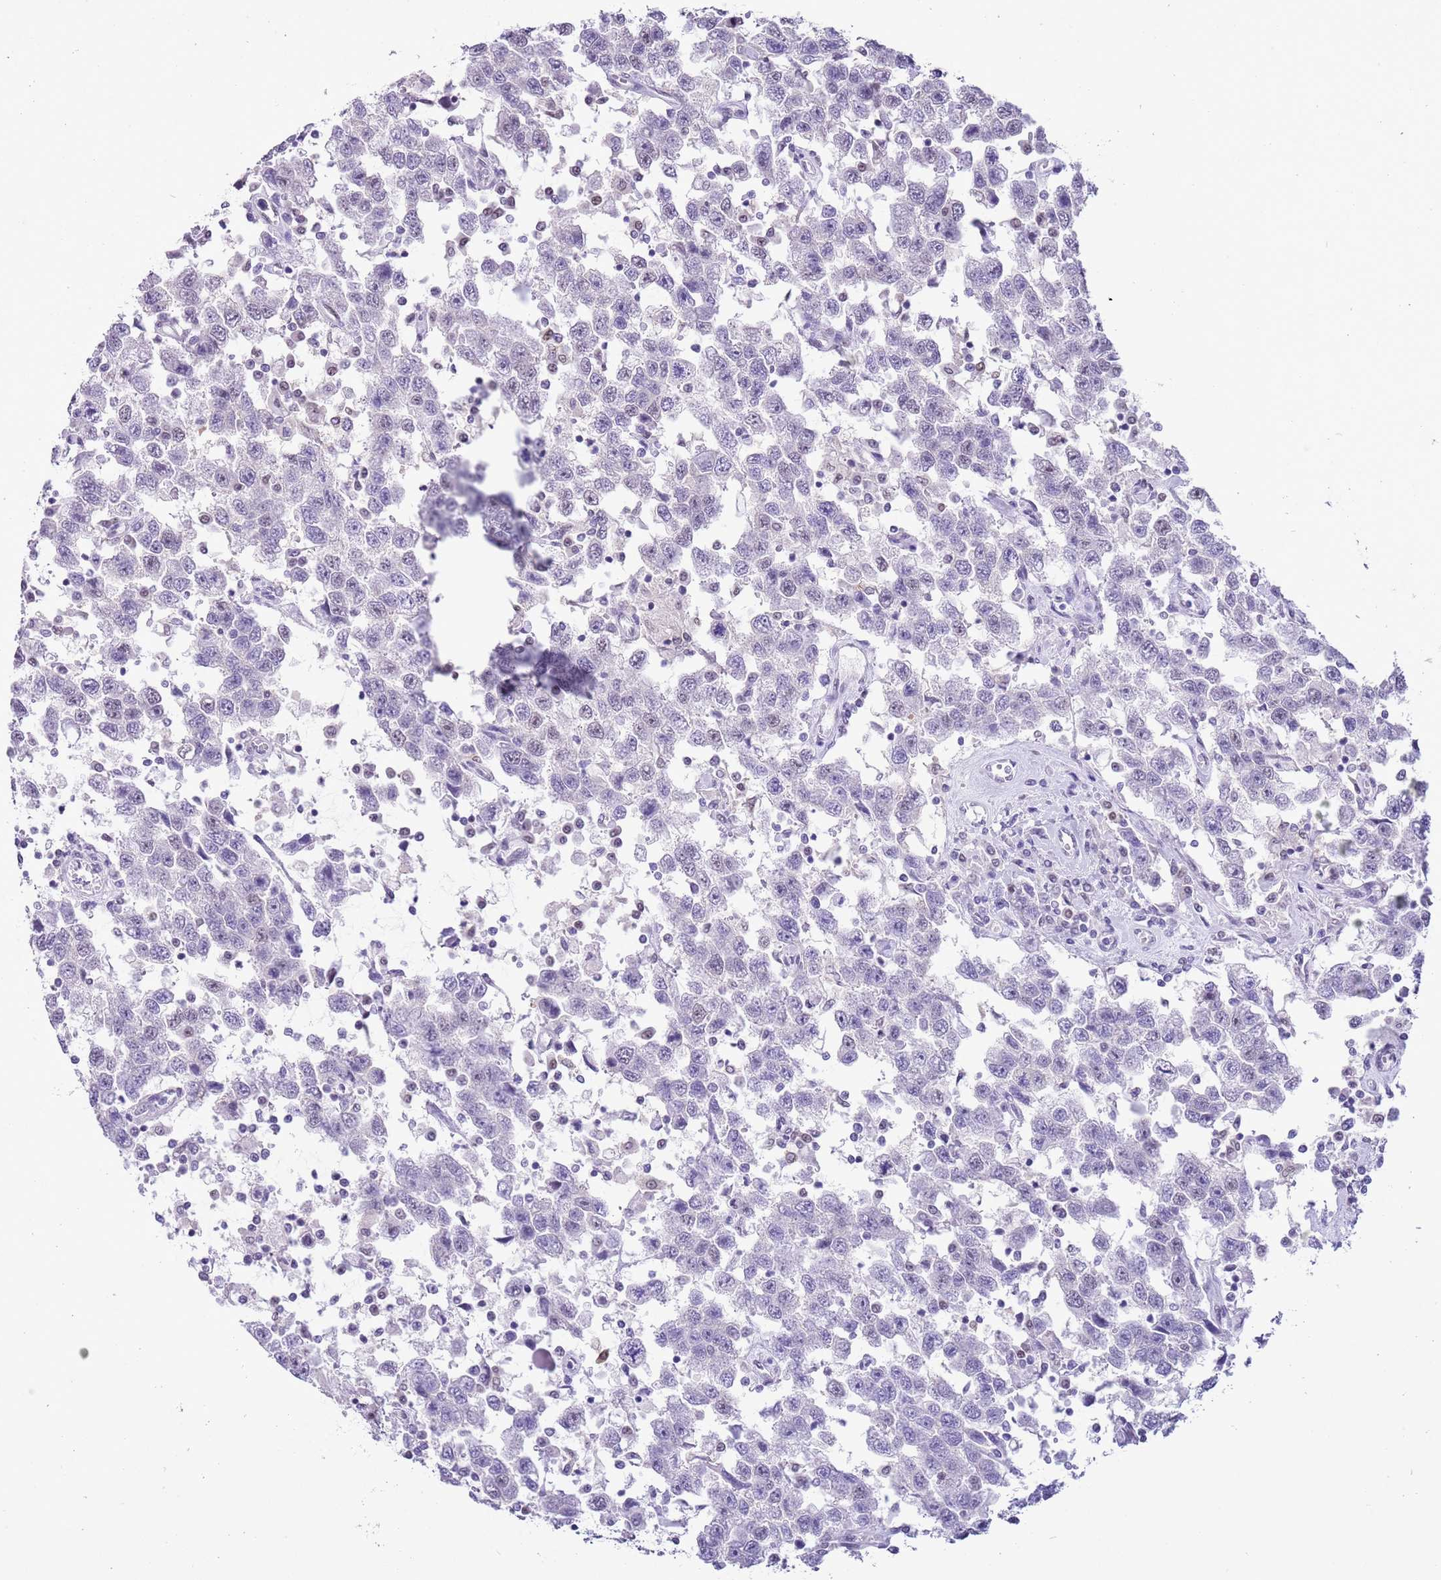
{"staining": {"intensity": "negative", "quantity": "none", "location": "none"}, "tissue": "testis cancer", "cell_type": "Tumor cells", "image_type": "cancer", "snomed": [{"axis": "morphology", "description": "Seminoma, NOS"}, {"axis": "topography", "description": "Testis"}], "caption": "Histopathology image shows no protein expression in tumor cells of testis cancer (seminoma) tissue.", "gene": "PPP1R17", "patient": {"sex": "male", "age": 41}}